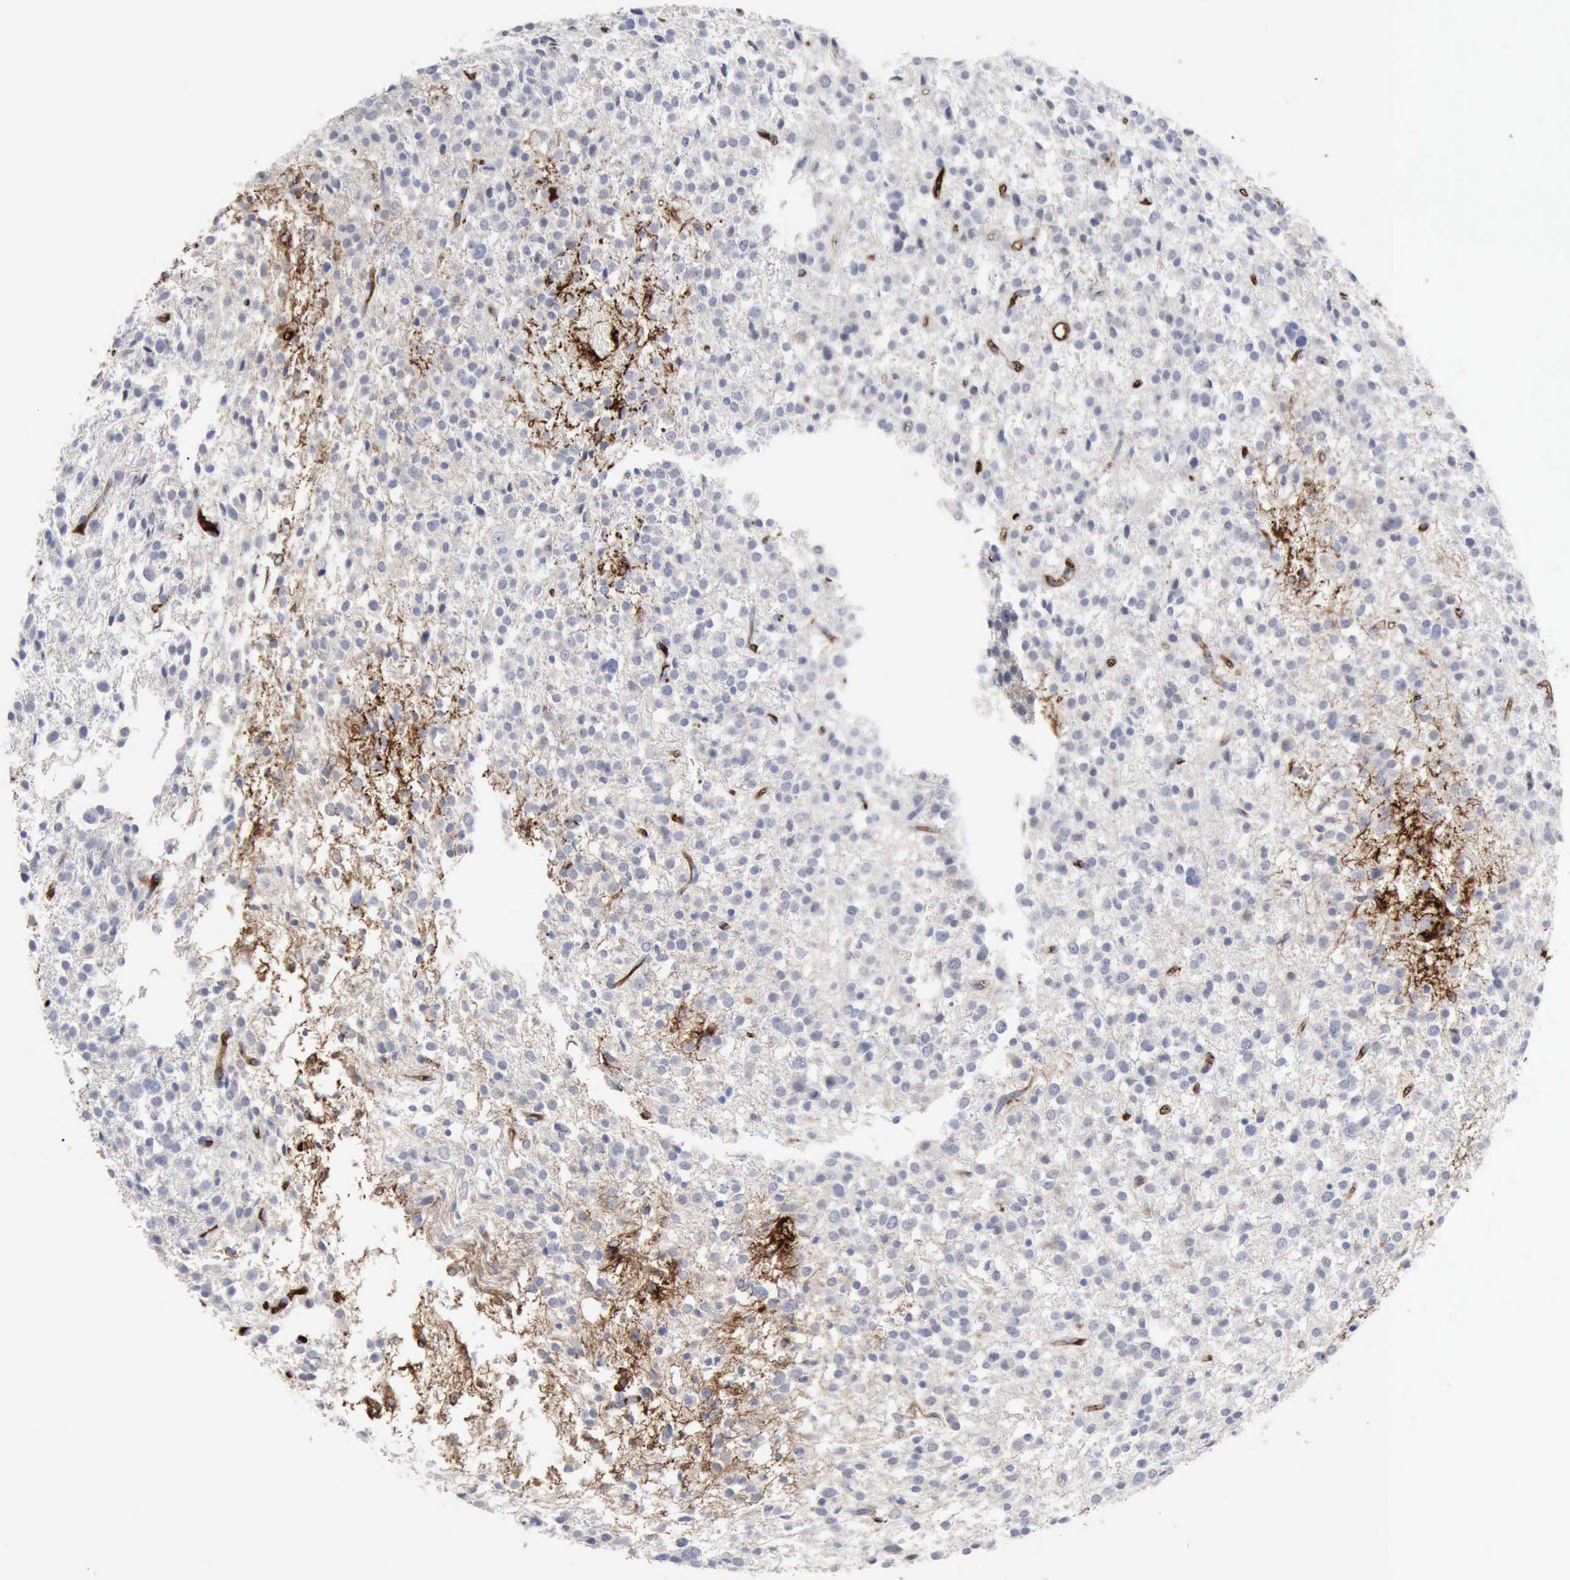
{"staining": {"intensity": "negative", "quantity": "none", "location": "none"}, "tissue": "glioma", "cell_type": "Tumor cells", "image_type": "cancer", "snomed": [{"axis": "morphology", "description": "Glioma, malignant, Low grade"}, {"axis": "topography", "description": "Brain"}], "caption": "A histopathology image of malignant glioma (low-grade) stained for a protein demonstrates no brown staining in tumor cells. The staining was performed using DAB (3,3'-diaminobenzidine) to visualize the protein expression in brown, while the nuclei were stained in blue with hematoxylin (Magnification: 20x).", "gene": "C4BPA", "patient": {"sex": "female", "age": 36}}